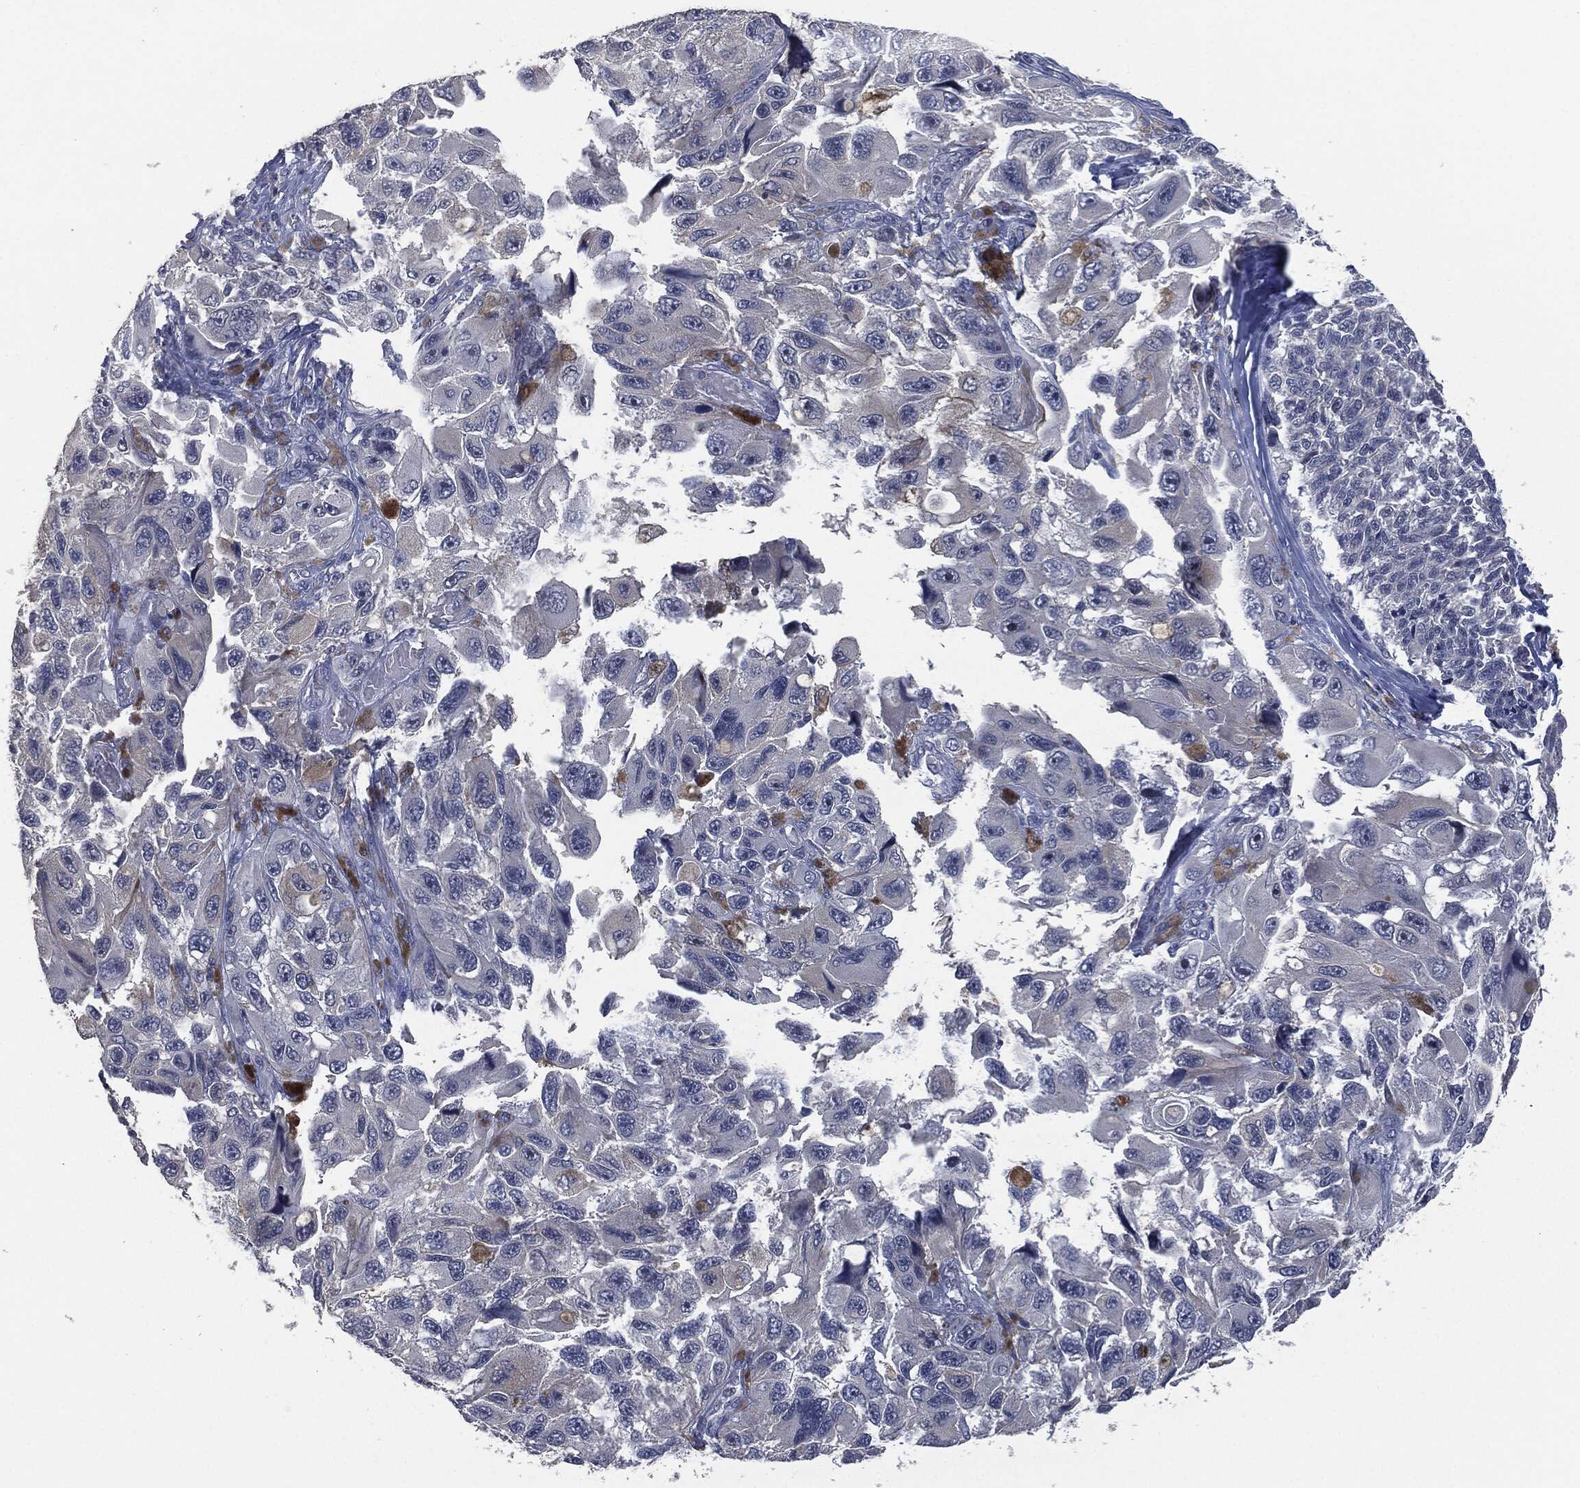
{"staining": {"intensity": "strong", "quantity": "<25%", "location": "cytoplasmic/membranous"}, "tissue": "melanoma", "cell_type": "Tumor cells", "image_type": "cancer", "snomed": [{"axis": "morphology", "description": "Malignant melanoma, NOS"}, {"axis": "topography", "description": "Skin"}], "caption": "Immunohistochemistry (IHC) histopathology image of melanoma stained for a protein (brown), which reveals medium levels of strong cytoplasmic/membranous positivity in approximately <25% of tumor cells.", "gene": "IL1RN", "patient": {"sex": "female", "age": 73}}